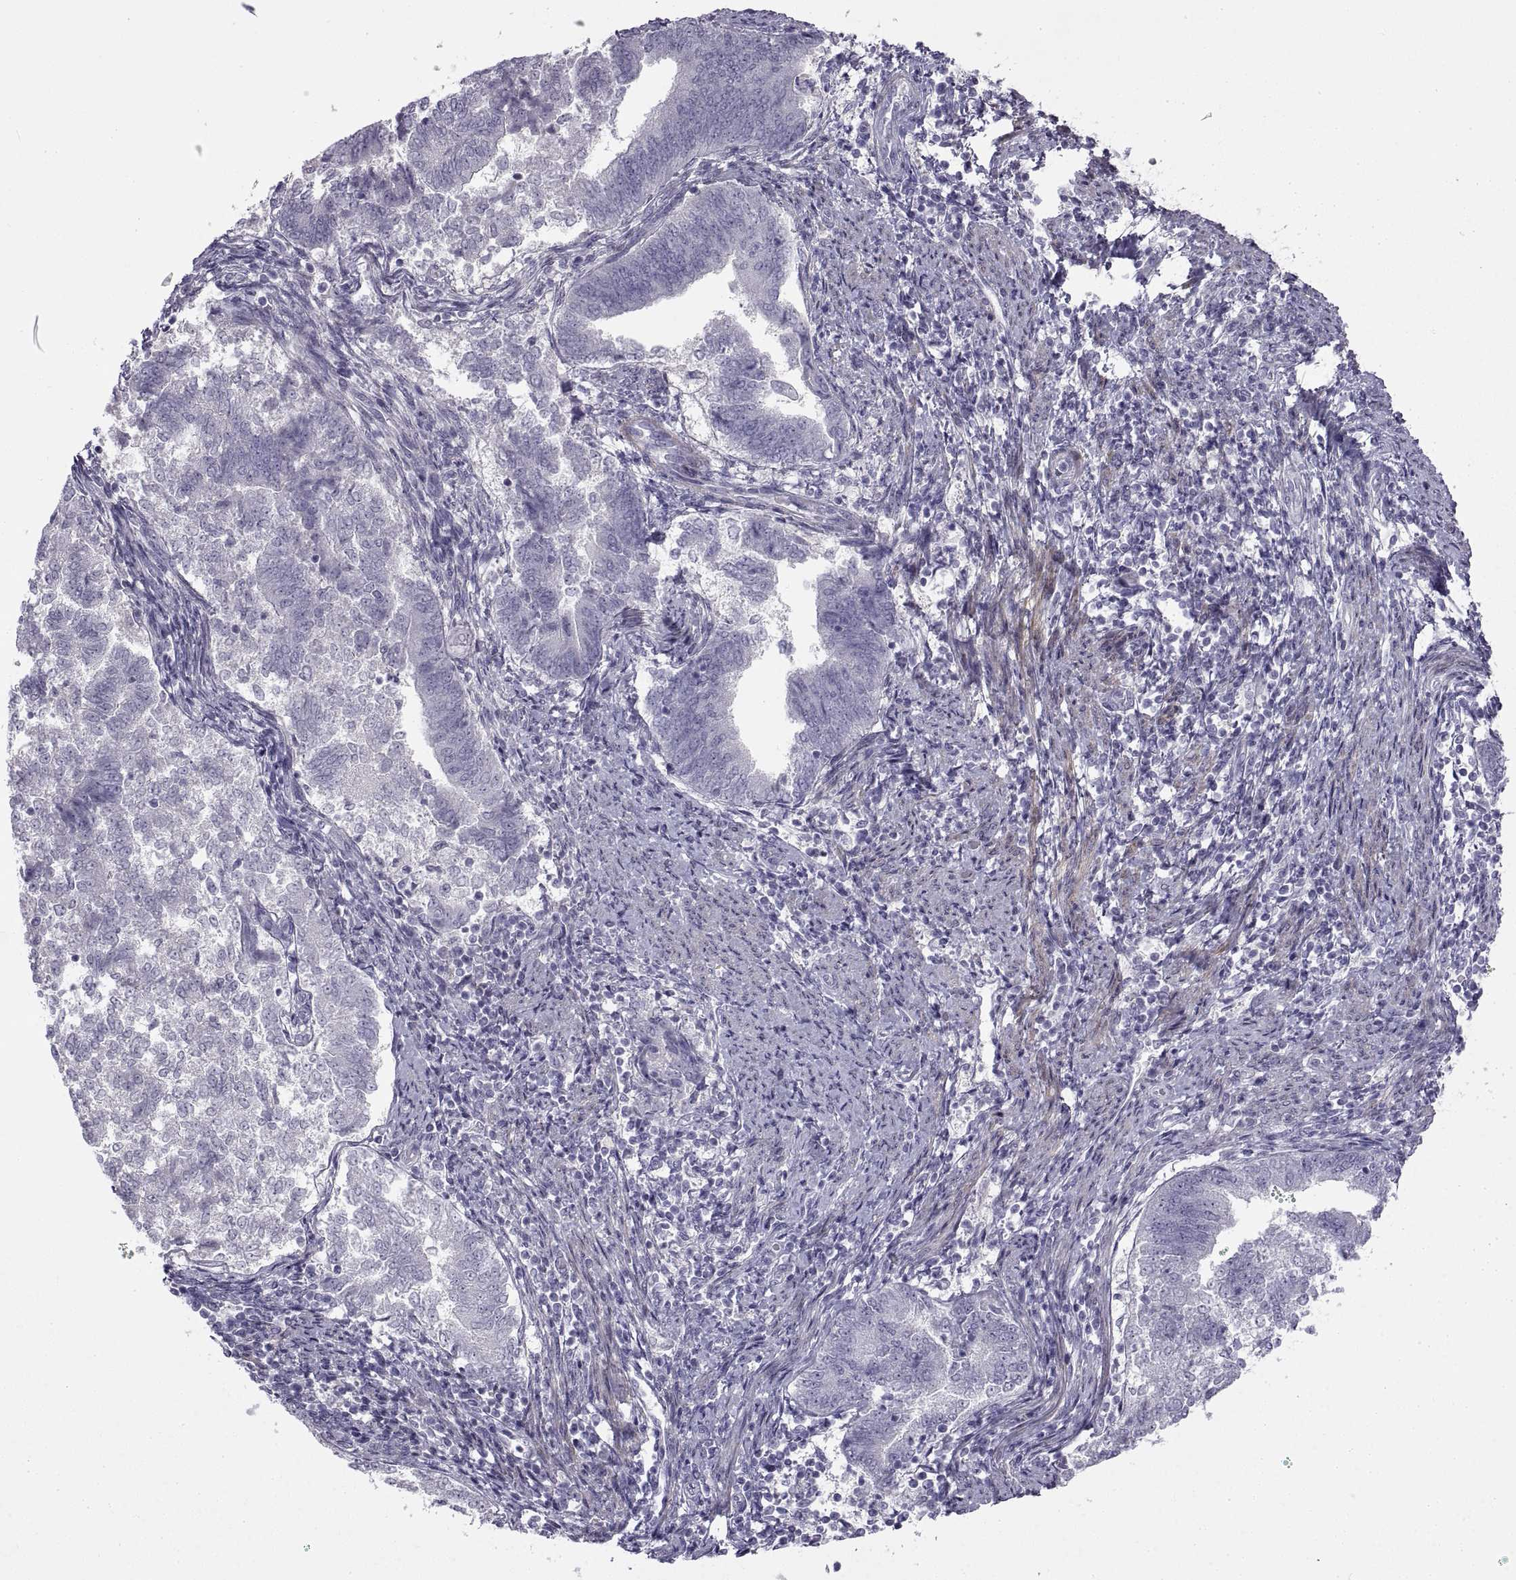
{"staining": {"intensity": "negative", "quantity": "none", "location": "none"}, "tissue": "endometrial cancer", "cell_type": "Tumor cells", "image_type": "cancer", "snomed": [{"axis": "morphology", "description": "Adenocarcinoma, NOS"}, {"axis": "topography", "description": "Endometrium"}], "caption": "The photomicrograph shows no significant staining in tumor cells of adenocarcinoma (endometrial). (Immunohistochemistry (ihc), brightfield microscopy, high magnification).", "gene": "BSPH1", "patient": {"sex": "female", "age": 65}}